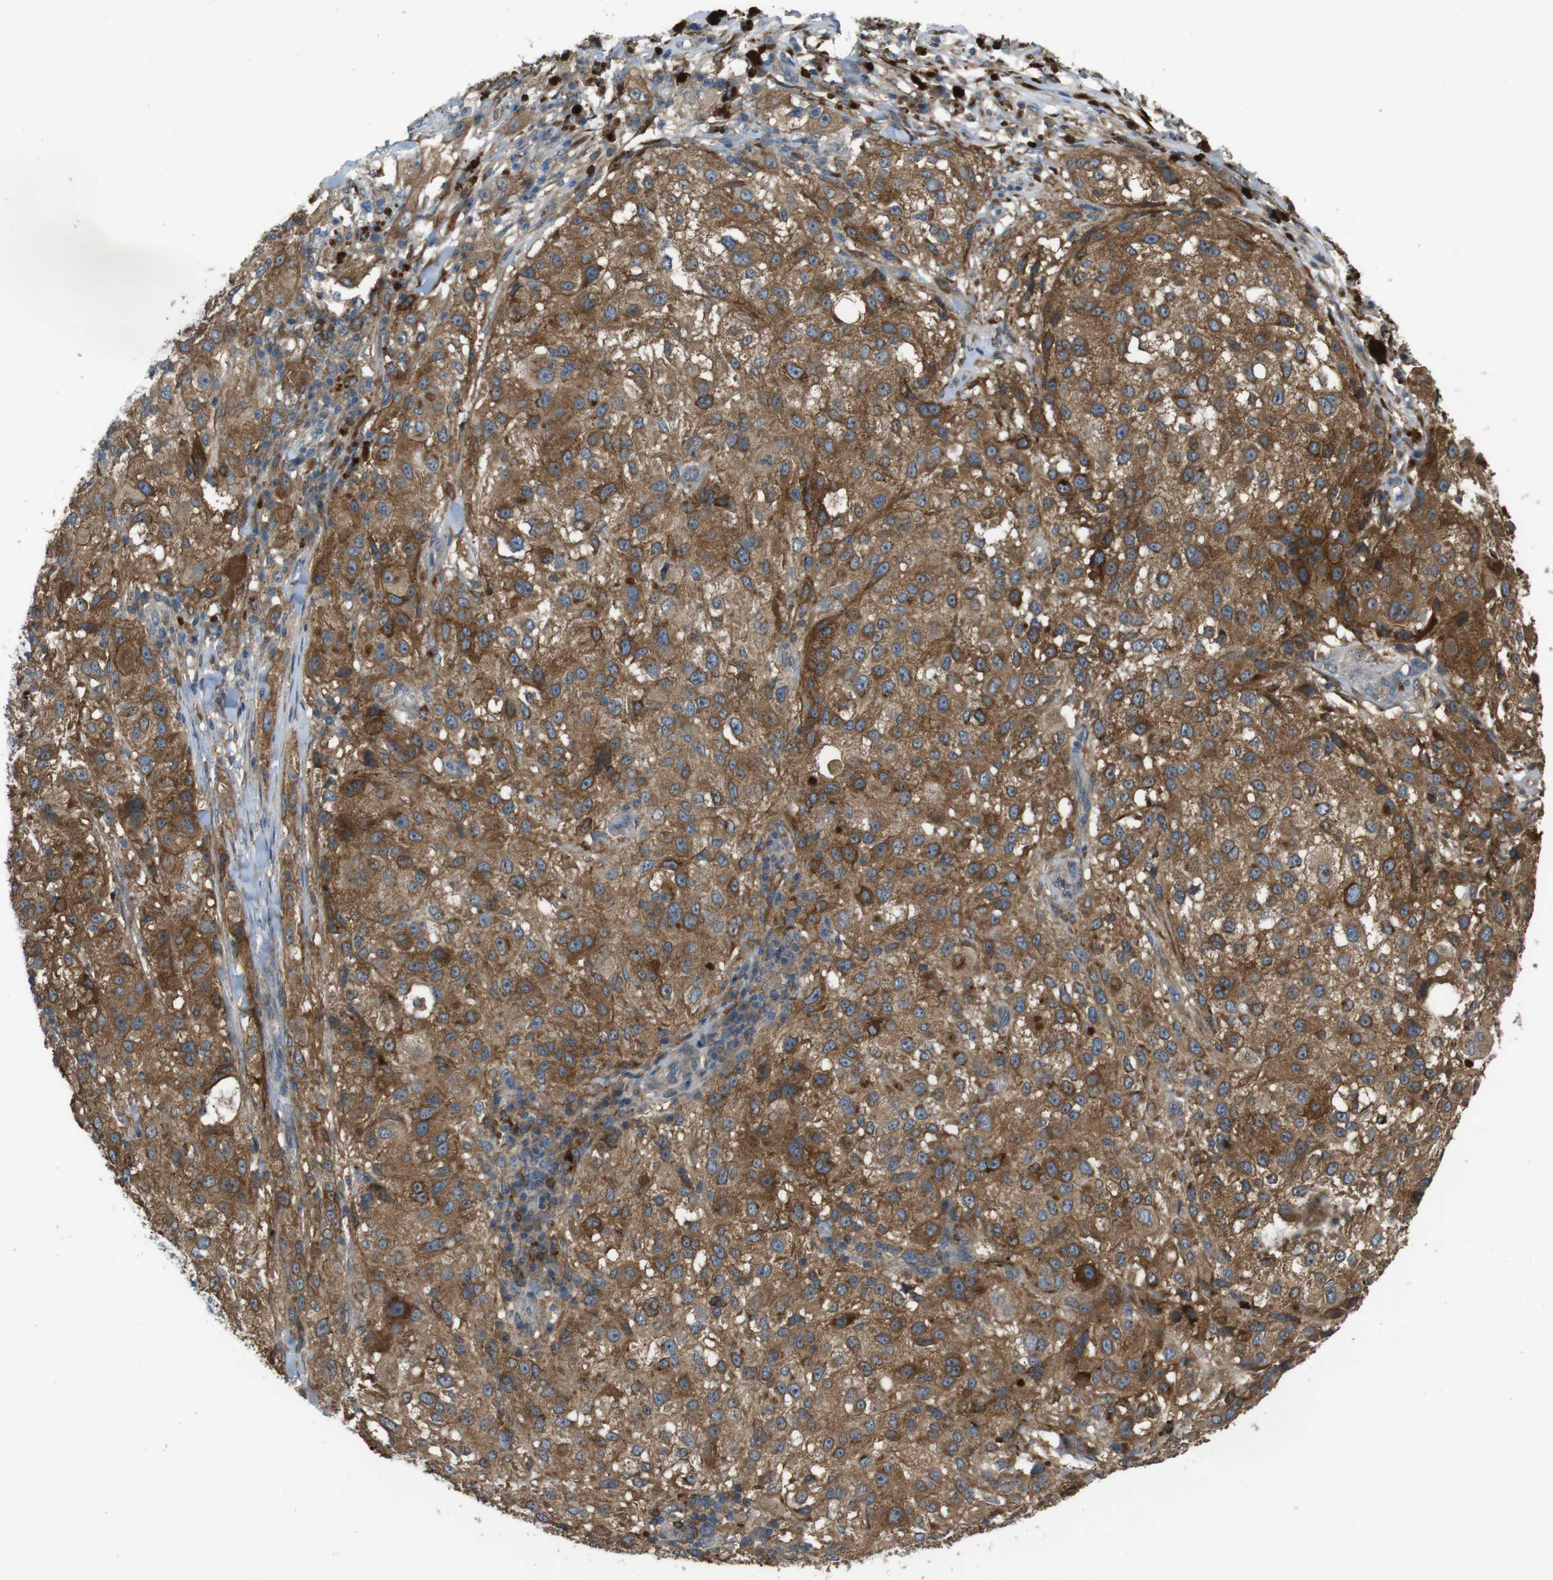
{"staining": {"intensity": "moderate", "quantity": ">75%", "location": "cytoplasmic/membranous"}, "tissue": "melanoma", "cell_type": "Tumor cells", "image_type": "cancer", "snomed": [{"axis": "morphology", "description": "Necrosis, NOS"}, {"axis": "morphology", "description": "Malignant melanoma, NOS"}, {"axis": "topography", "description": "Skin"}], "caption": "Tumor cells display moderate cytoplasmic/membranous staining in approximately >75% of cells in melanoma. The protein of interest is stained brown, and the nuclei are stained in blue (DAB IHC with brightfield microscopy, high magnification).", "gene": "ARHGAP24", "patient": {"sex": "female", "age": 87}}